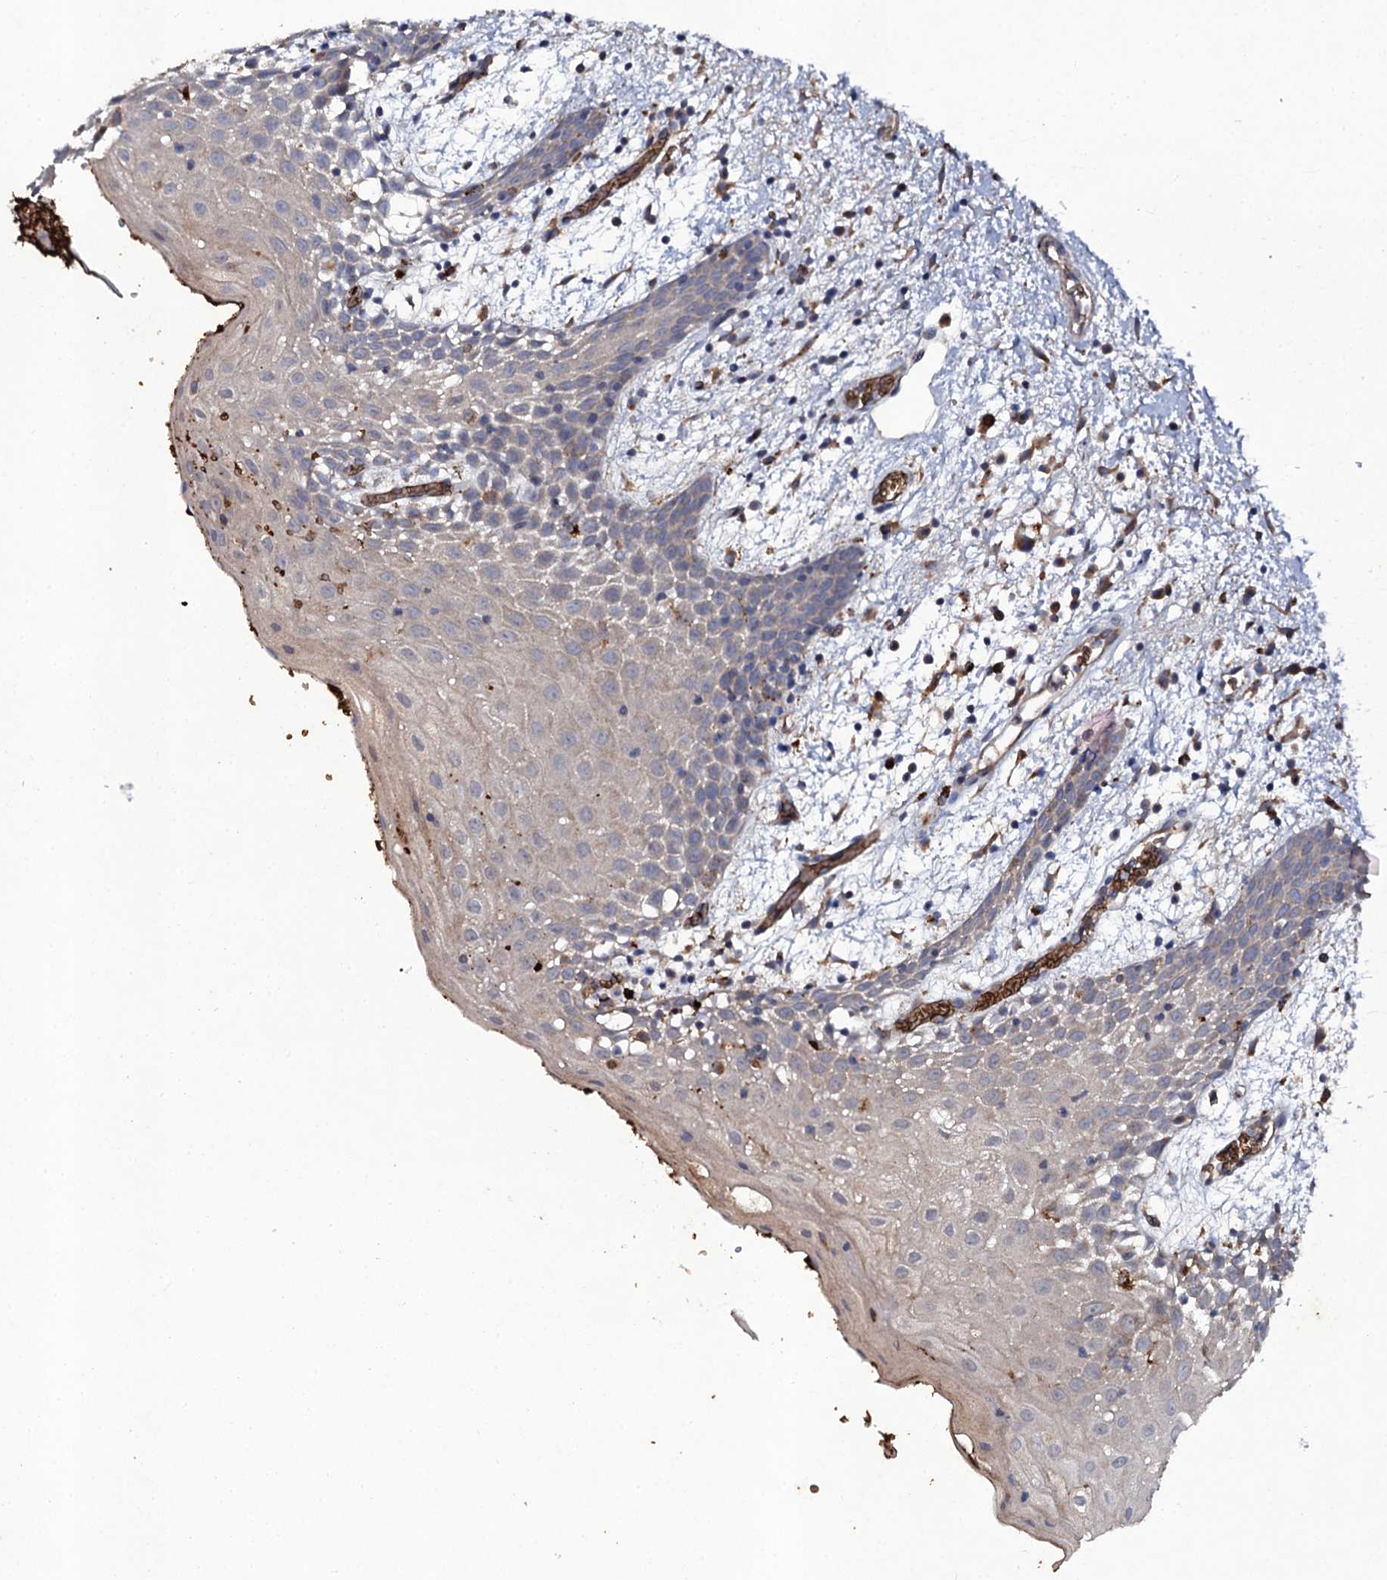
{"staining": {"intensity": "weak", "quantity": "<25%", "location": "cytoplasmic/membranous"}, "tissue": "oral mucosa", "cell_type": "Squamous epithelial cells", "image_type": "normal", "snomed": [{"axis": "morphology", "description": "Normal tissue, NOS"}, {"axis": "topography", "description": "Skeletal muscle"}, {"axis": "topography", "description": "Oral tissue"}, {"axis": "topography", "description": "Salivary gland"}, {"axis": "topography", "description": "Peripheral nerve tissue"}], "caption": "This is an immunohistochemistry (IHC) histopathology image of unremarkable human oral mucosa. There is no staining in squamous epithelial cells.", "gene": "LRRC28", "patient": {"sex": "male", "age": 54}}